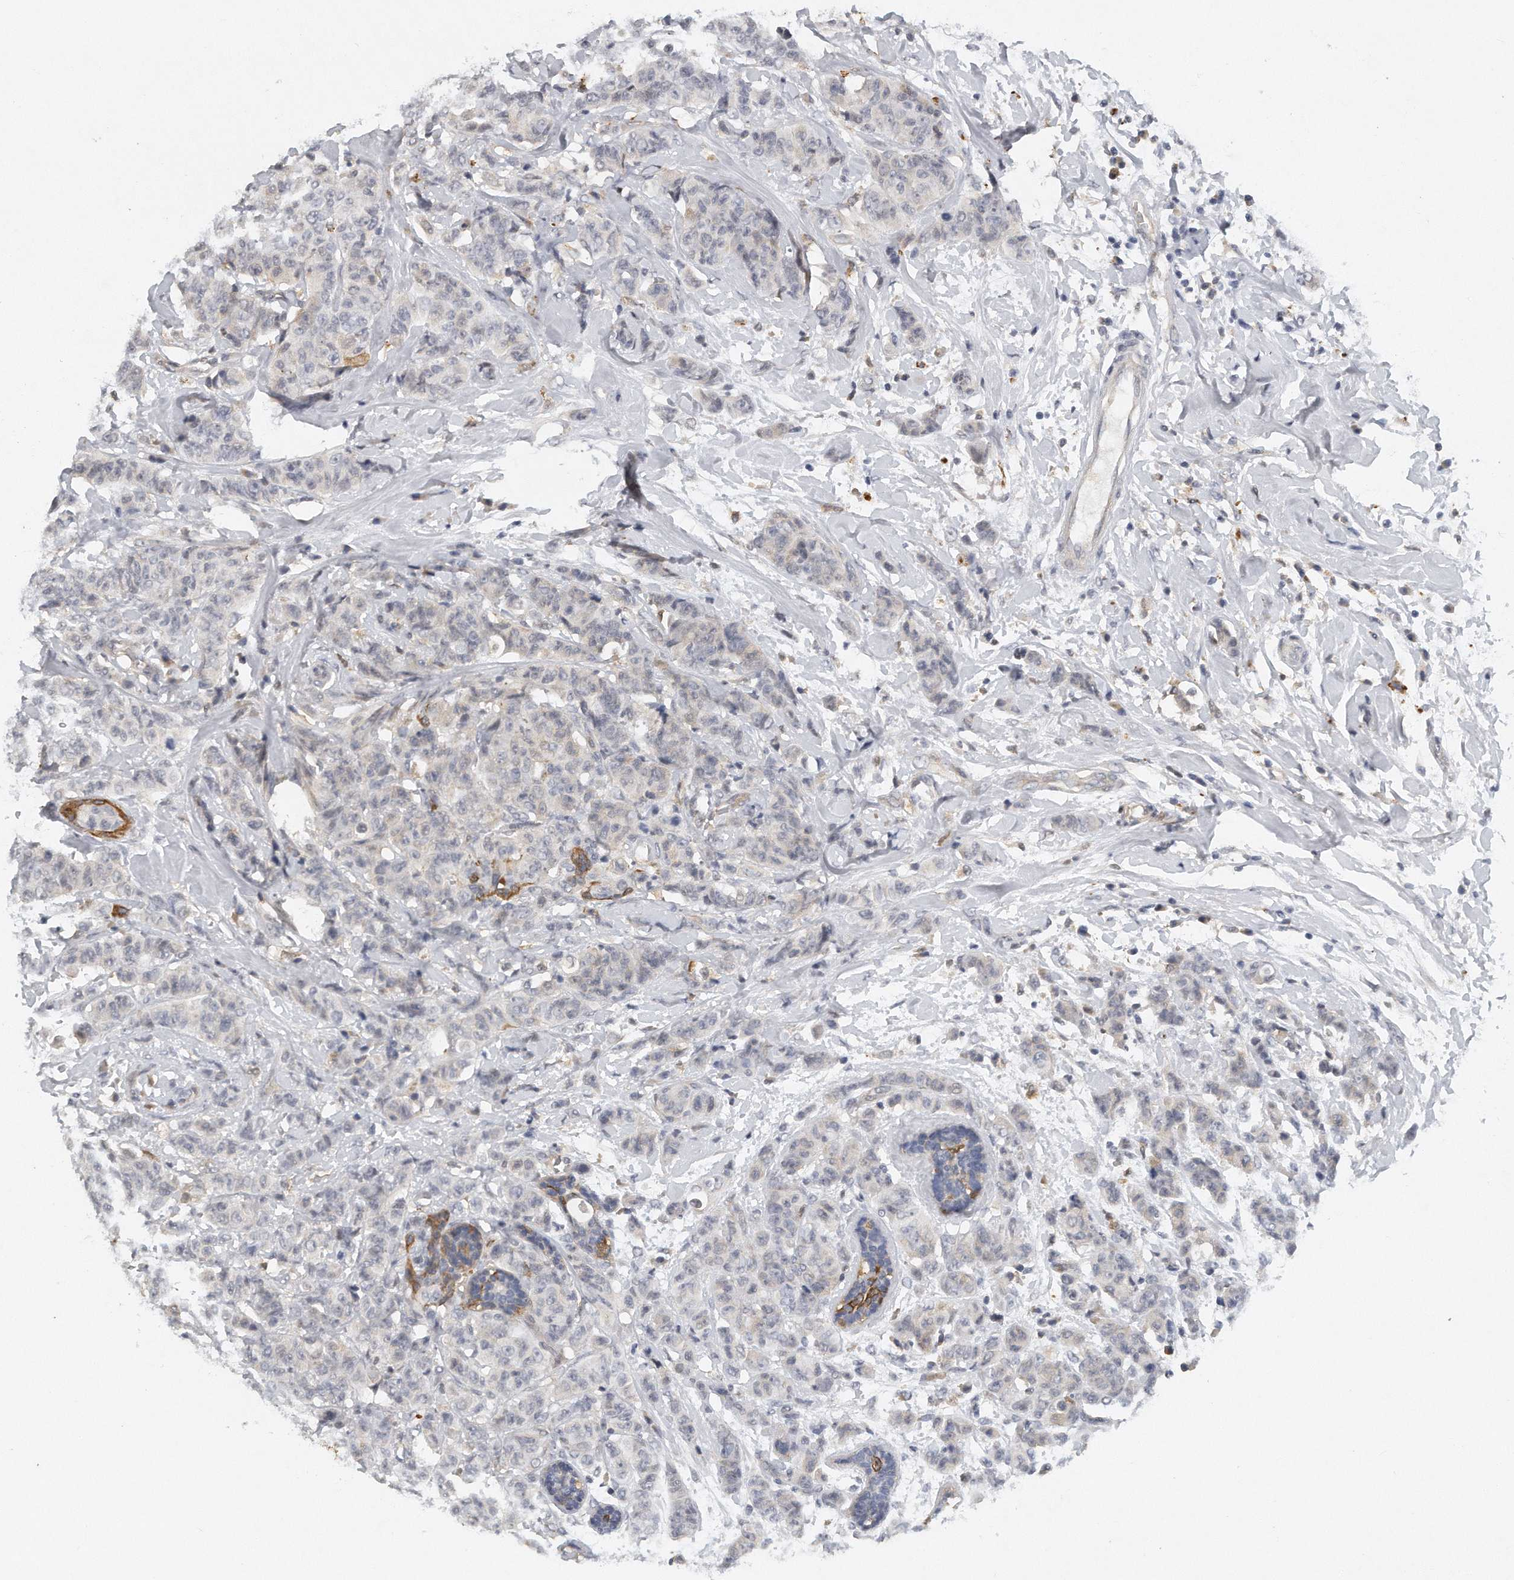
{"staining": {"intensity": "negative", "quantity": "none", "location": "none"}, "tissue": "breast cancer", "cell_type": "Tumor cells", "image_type": "cancer", "snomed": [{"axis": "morphology", "description": "Normal tissue, NOS"}, {"axis": "morphology", "description": "Duct carcinoma"}, {"axis": "topography", "description": "Breast"}], "caption": "Photomicrograph shows no protein positivity in tumor cells of breast cancer (intraductal carcinoma) tissue. The staining was performed using DAB (3,3'-diaminobenzidine) to visualize the protein expression in brown, while the nuclei were stained in blue with hematoxylin (Magnification: 20x).", "gene": "CAMK1", "patient": {"sex": "female", "age": 40}}